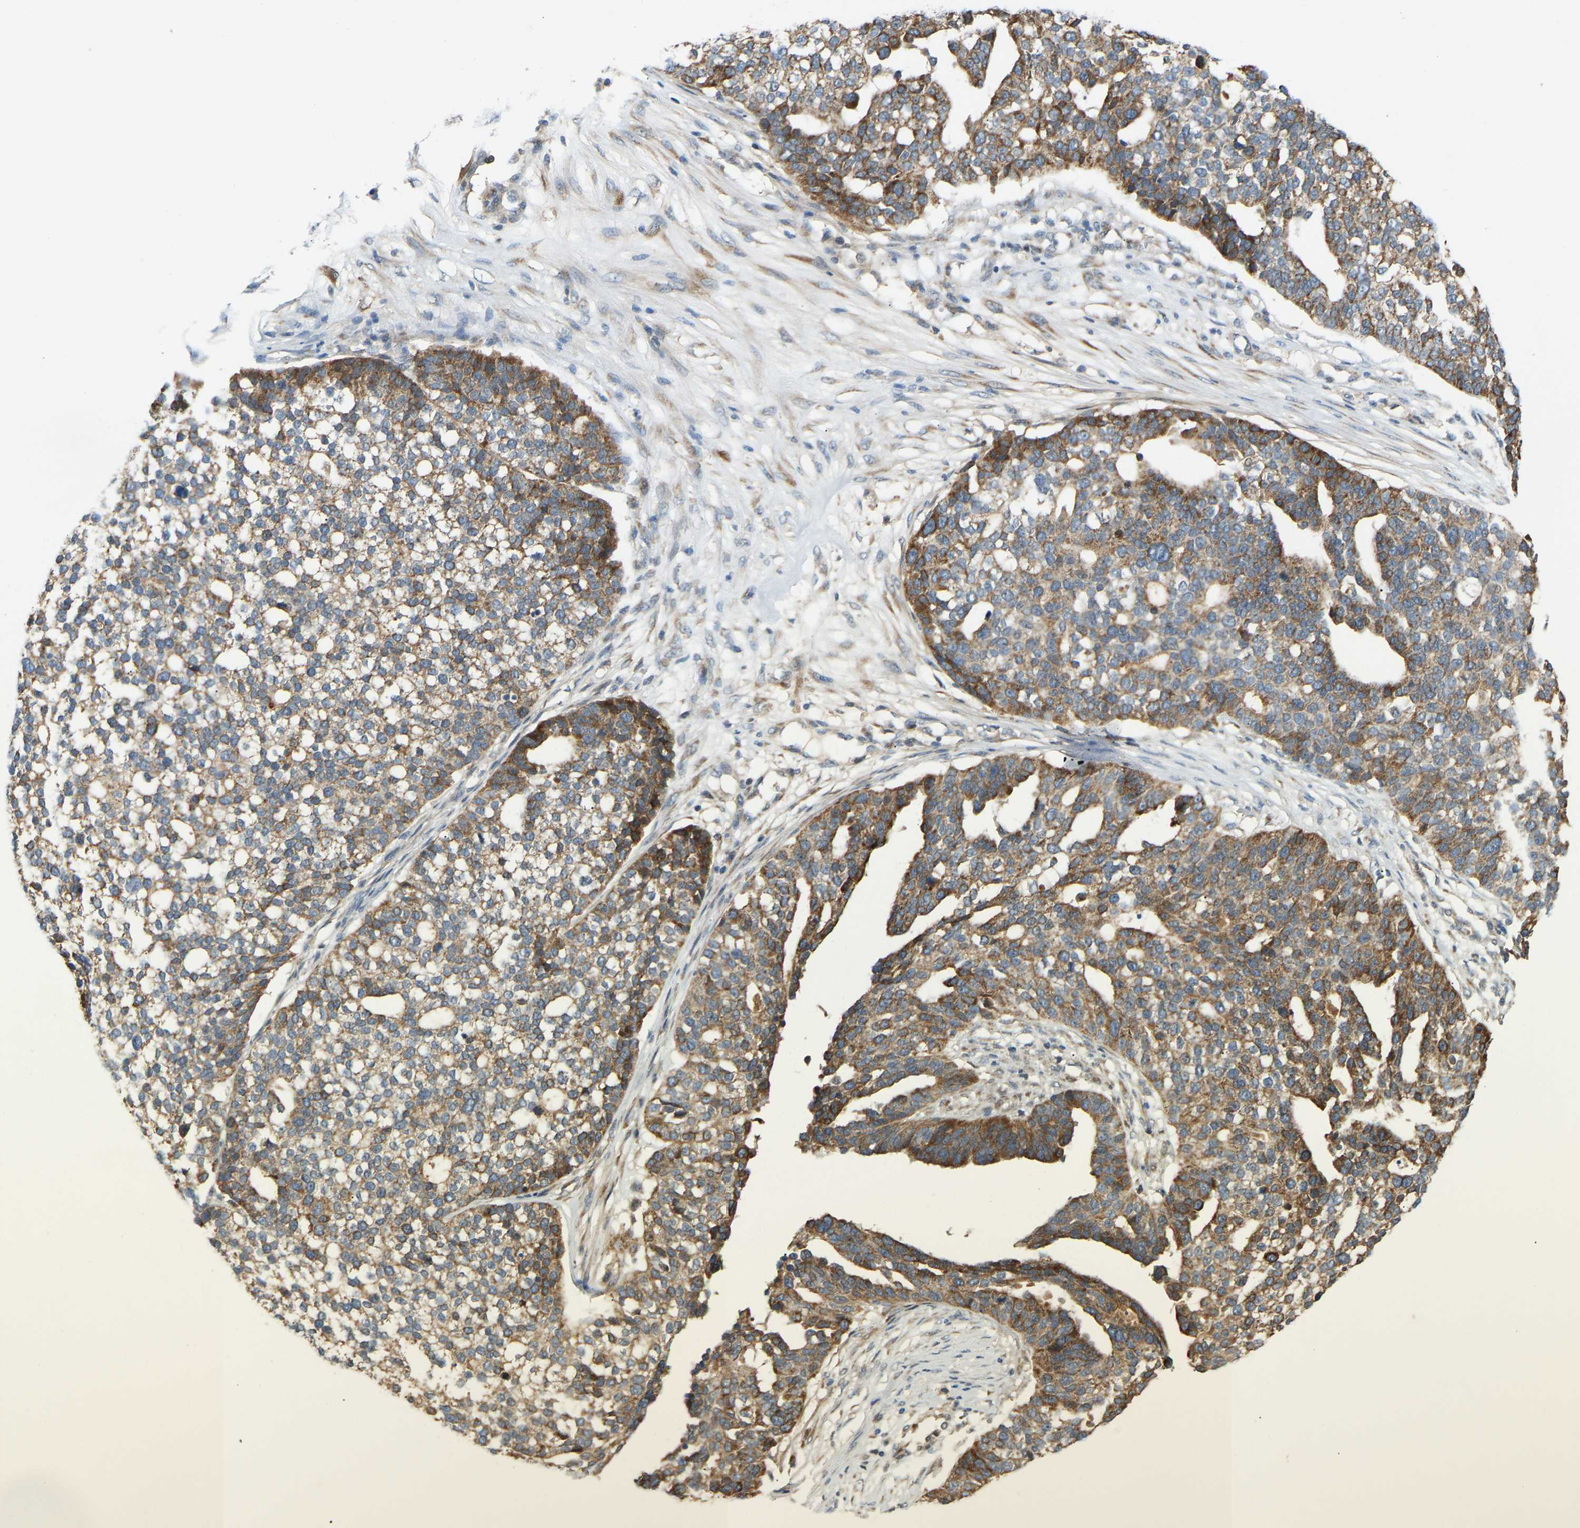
{"staining": {"intensity": "moderate", "quantity": ">75%", "location": "cytoplasmic/membranous"}, "tissue": "ovarian cancer", "cell_type": "Tumor cells", "image_type": "cancer", "snomed": [{"axis": "morphology", "description": "Cystadenocarcinoma, serous, NOS"}, {"axis": "topography", "description": "Ovary"}], "caption": "Approximately >75% of tumor cells in human ovarian serous cystadenocarcinoma show moderate cytoplasmic/membranous protein positivity as visualized by brown immunohistochemical staining.", "gene": "PTCD1", "patient": {"sex": "female", "age": 59}}